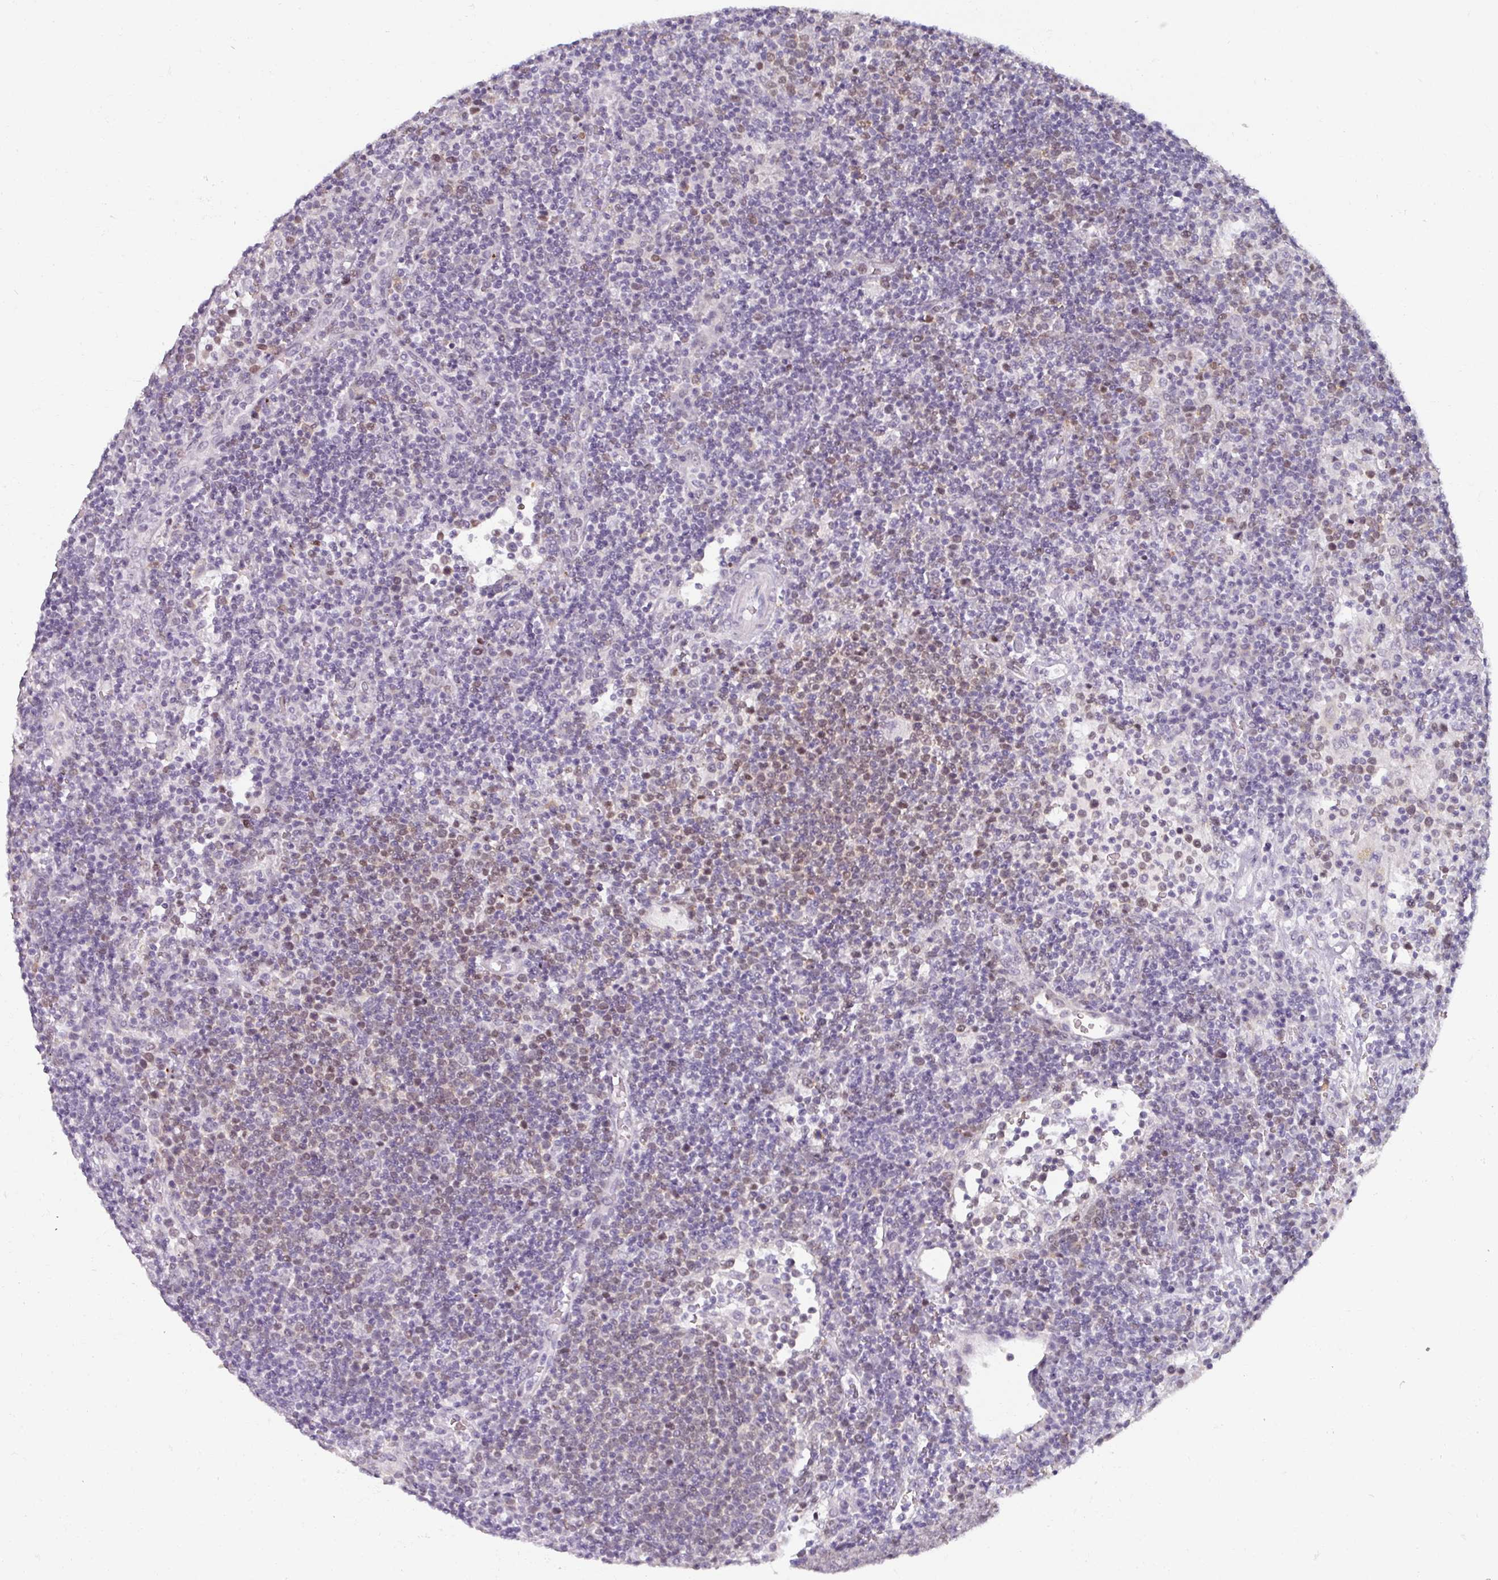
{"staining": {"intensity": "moderate", "quantity": "25%-75%", "location": "nuclear"}, "tissue": "lymphoma", "cell_type": "Tumor cells", "image_type": "cancer", "snomed": [{"axis": "morphology", "description": "Malignant lymphoma, non-Hodgkin's type, High grade"}, {"axis": "topography", "description": "Lymph node"}], "caption": "A medium amount of moderate nuclear expression is identified in approximately 25%-75% of tumor cells in lymphoma tissue. (Stains: DAB in brown, nuclei in blue, Microscopy: brightfield microscopy at high magnification).", "gene": "RIPOR3", "patient": {"sex": "male", "age": 61}}